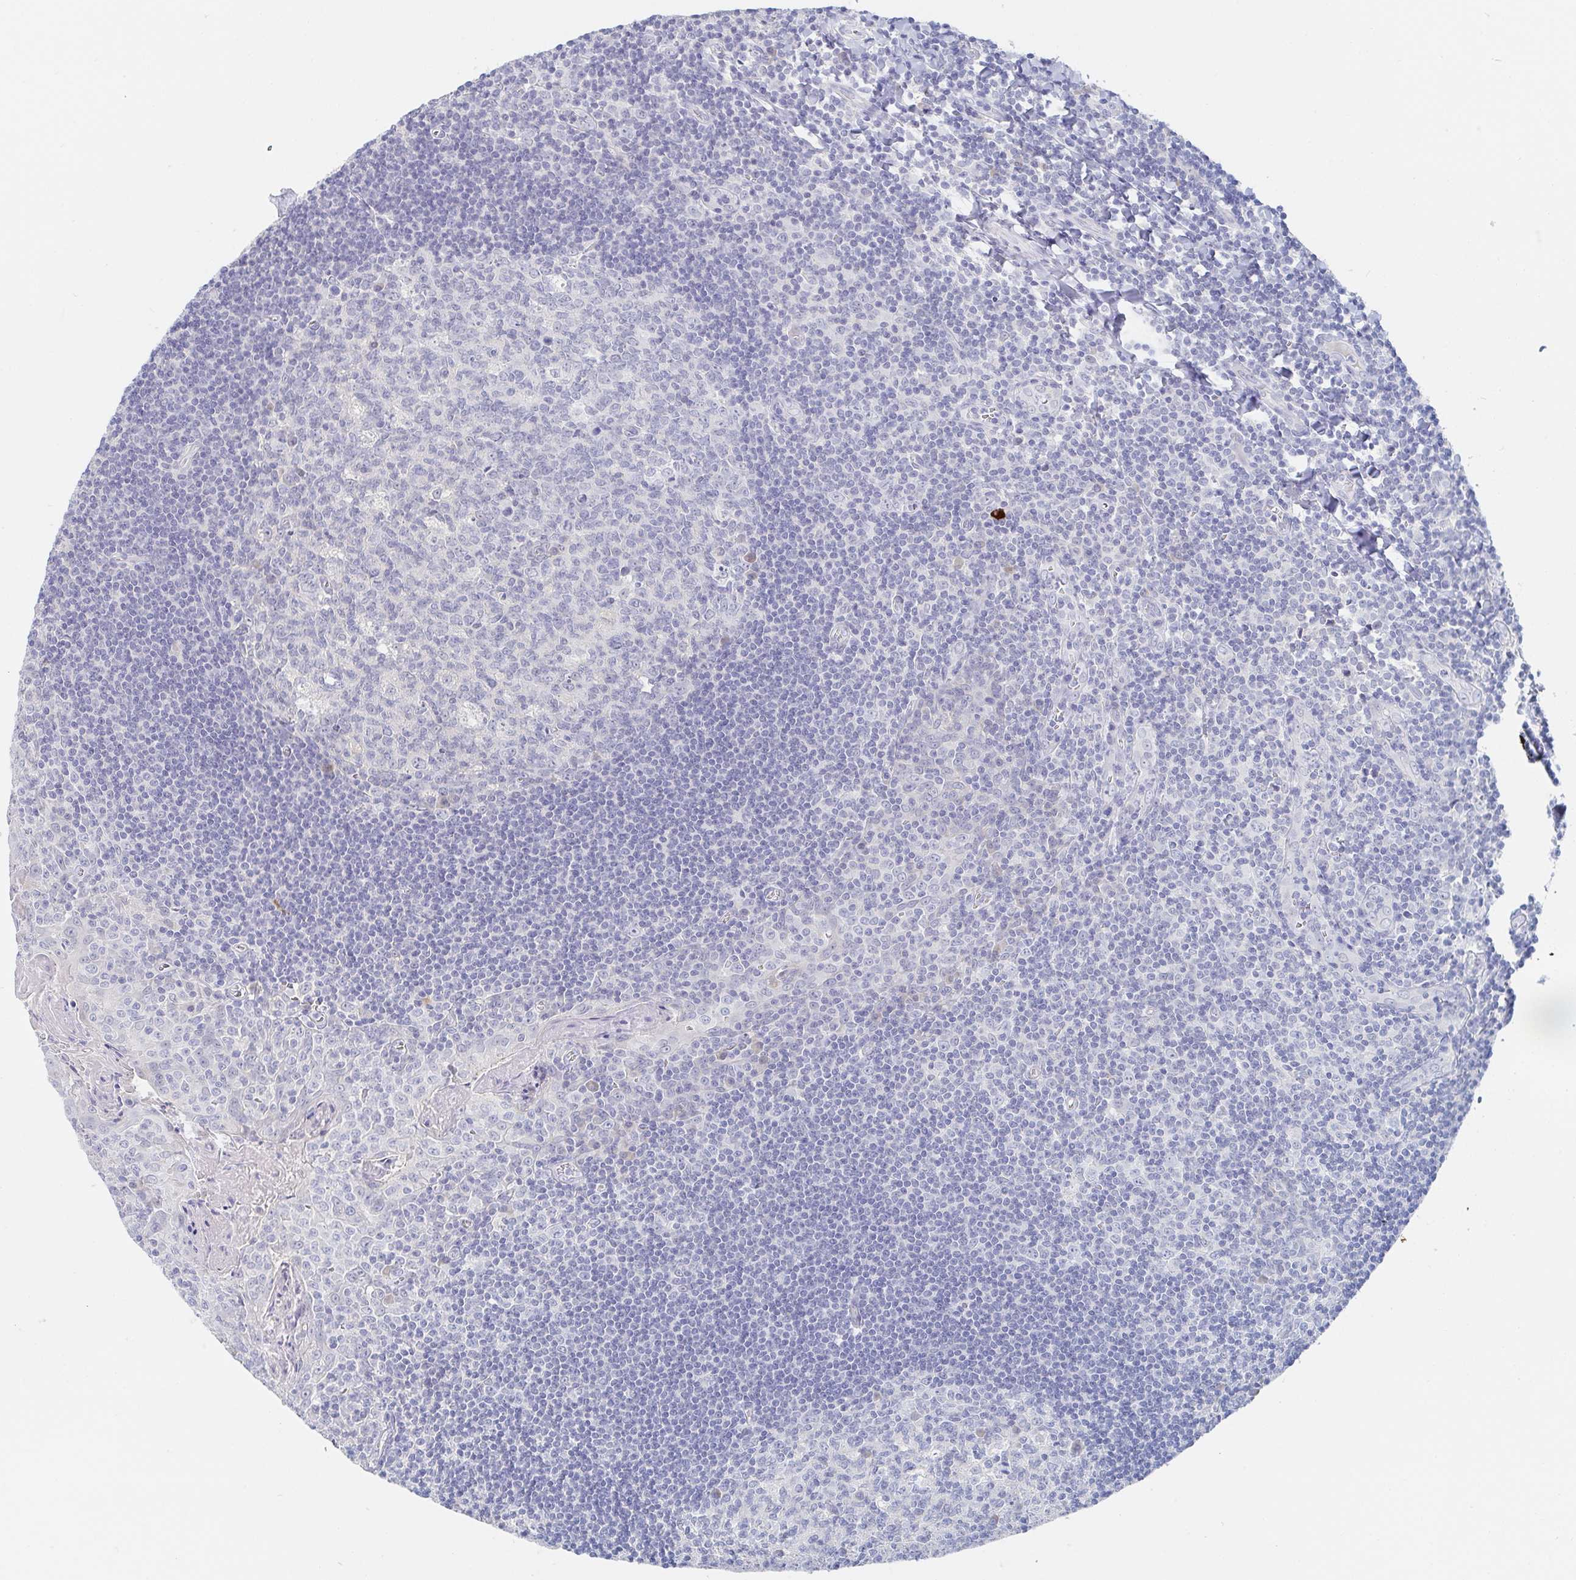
{"staining": {"intensity": "negative", "quantity": "none", "location": "none"}, "tissue": "tonsil", "cell_type": "Germinal center cells", "image_type": "normal", "snomed": [{"axis": "morphology", "description": "Normal tissue, NOS"}, {"axis": "morphology", "description": "Inflammation, NOS"}, {"axis": "topography", "description": "Tonsil"}], "caption": "High magnification brightfield microscopy of unremarkable tonsil stained with DAB (3,3'-diaminobenzidine) (brown) and counterstained with hematoxylin (blue): germinal center cells show no significant positivity.", "gene": "ZNF100", "patient": {"sex": "female", "age": 31}}